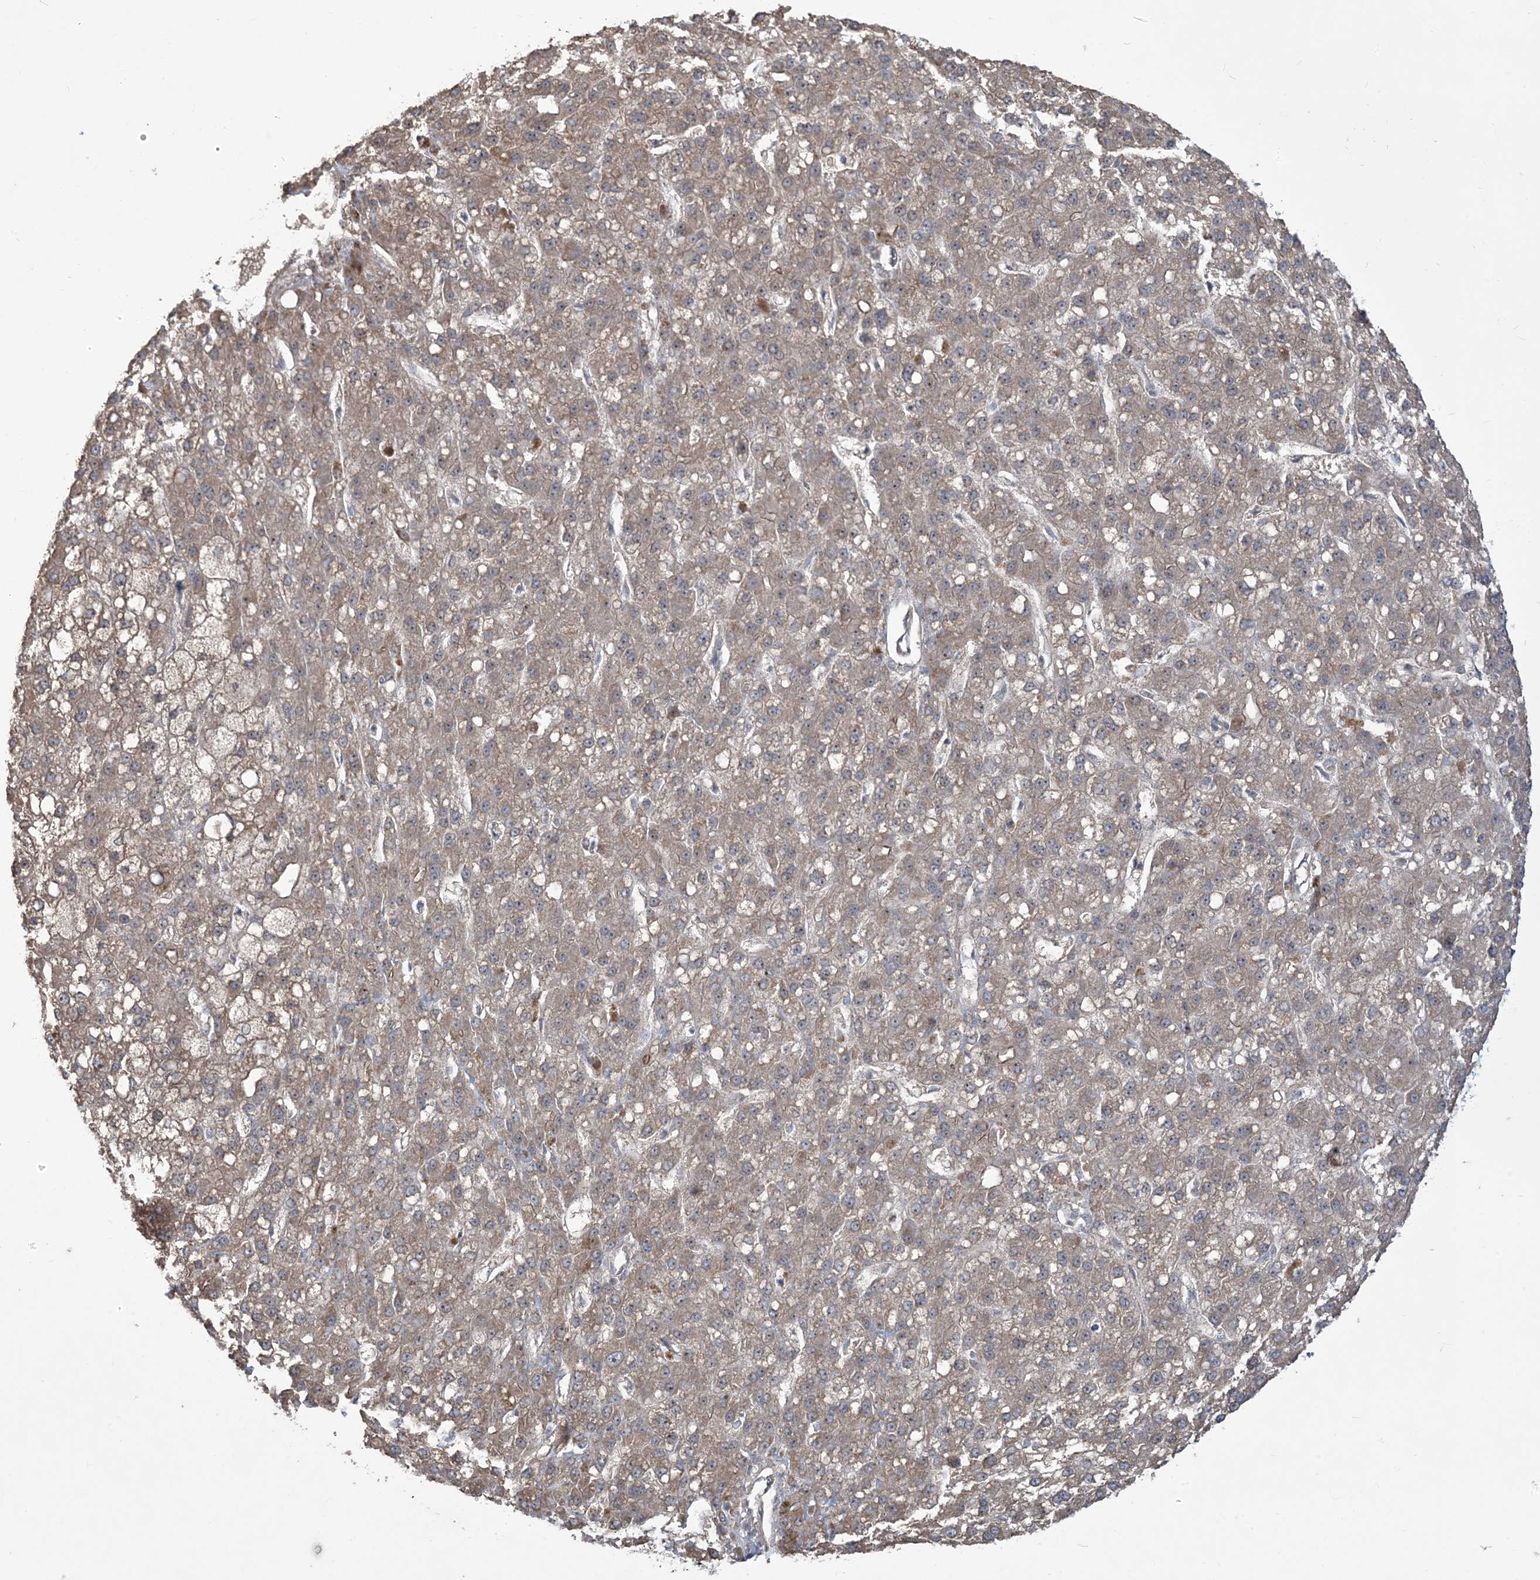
{"staining": {"intensity": "weak", "quantity": "25%-75%", "location": "cytoplasmic/membranous"}, "tissue": "liver cancer", "cell_type": "Tumor cells", "image_type": "cancer", "snomed": [{"axis": "morphology", "description": "Carcinoma, Hepatocellular, NOS"}, {"axis": "topography", "description": "Liver"}], "caption": "Immunohistochemical staining of hepatocellular carcinoma (liver) demonstrates low levels of weak cytoplasmic/membranous protein positivity in about 25%-75% of tumor cells.", "gene": "KLHL18", "patient": {"sex": "male", "age": 67}}